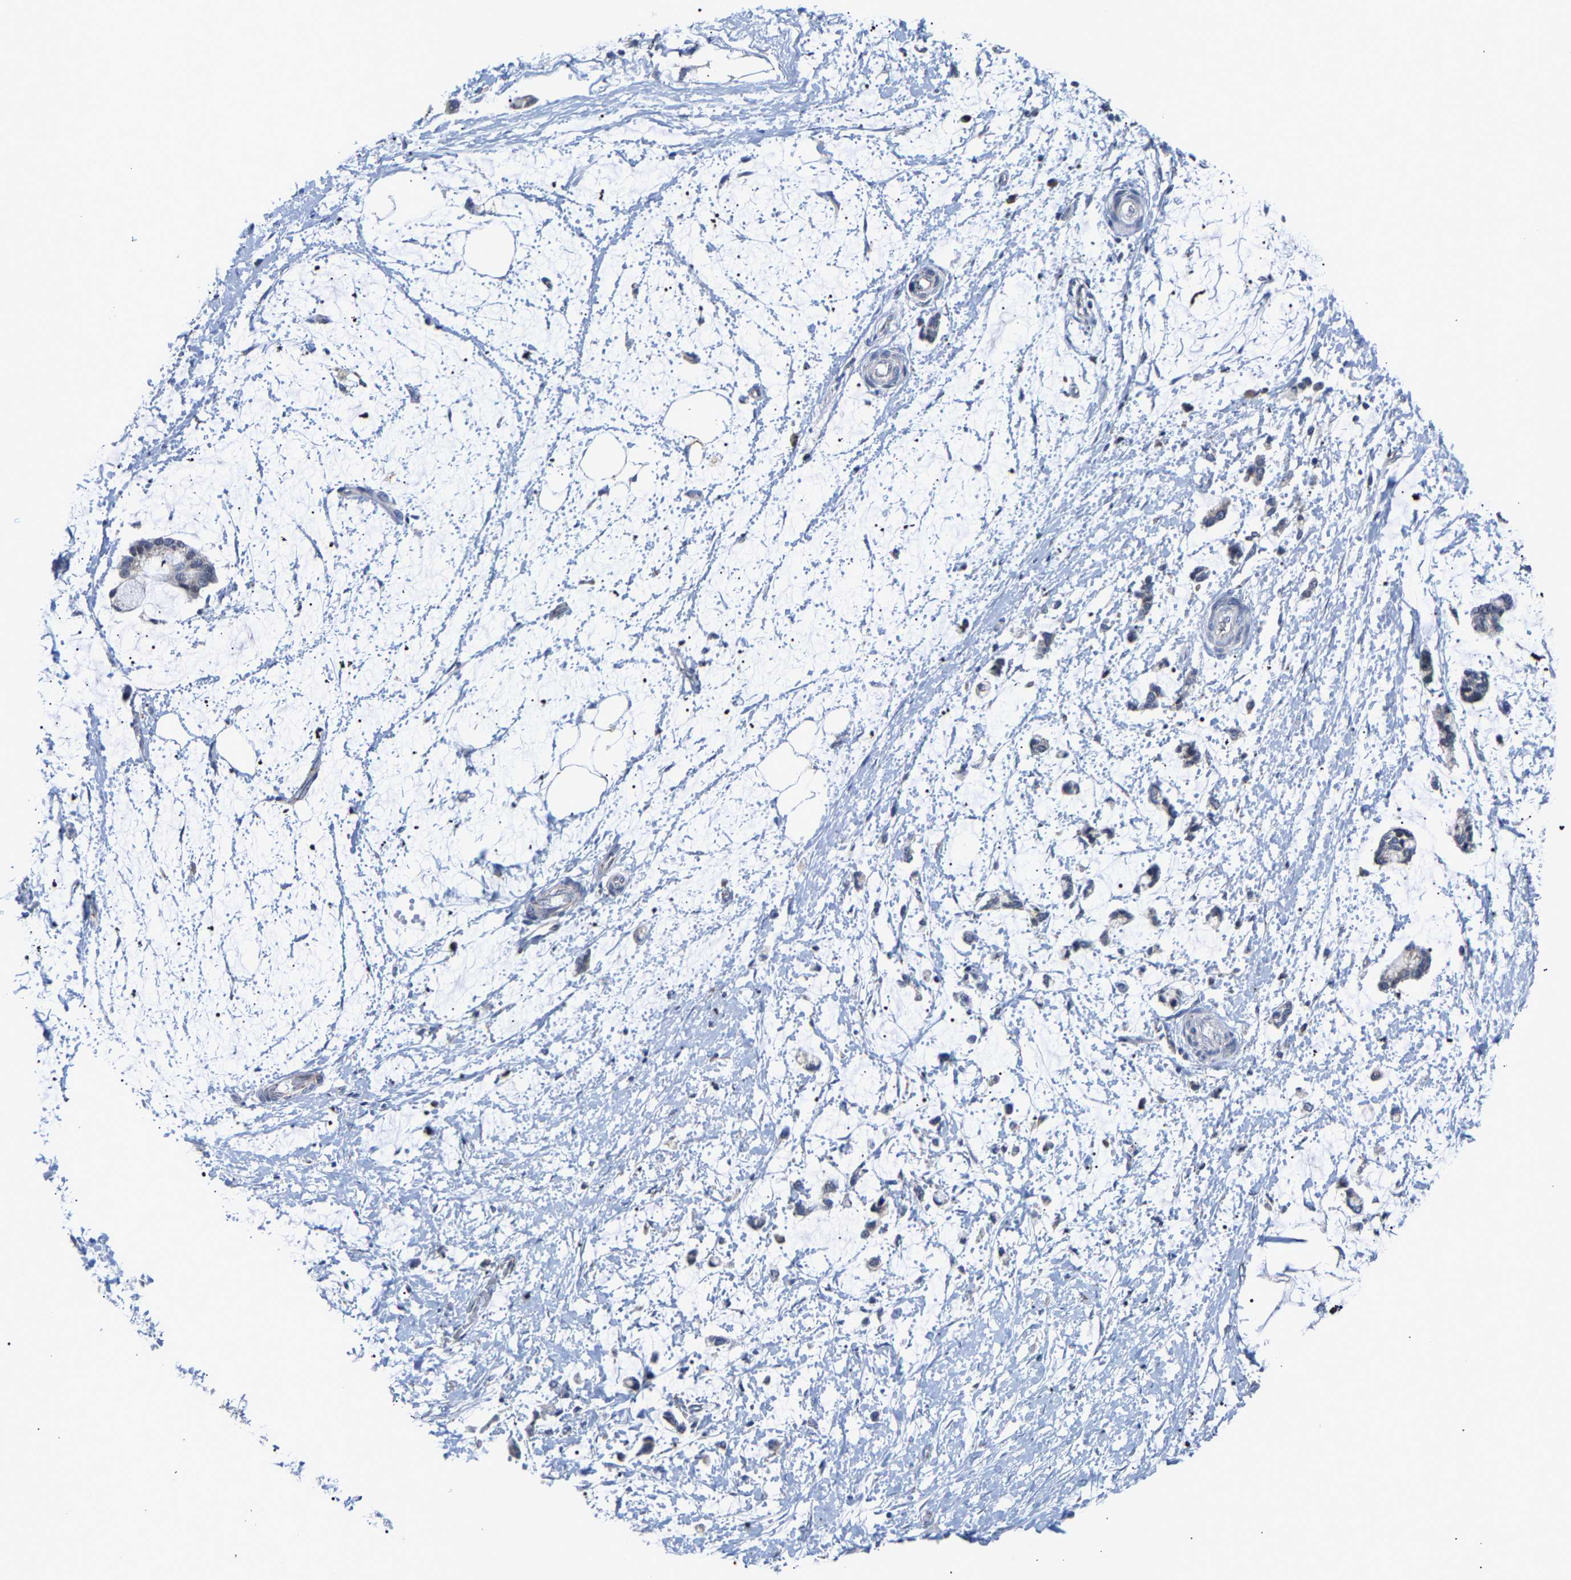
{"staining": {"intensity": "negative", "quantity": "none", "location": "none"}, "tissue": "adipose tissue", "cell_type": "Adipocytes", "image_type": "normal", "snomed": [{"axis": "morphology", "description": "Normal tissue, NOS"}, {"axis": "morphology", "description": "Adenocarcinoma, NOS"}, {"axis": "topography", "description": "Colon"}, {"axis": "topography", "description": "Peripheral nerve tissue"}], "caption": "Micrograph shows no protein expression in adipocytes of normal adipose tissue. (Stains: DAB IHC with hematoxylin counter stain, Microscopy: brightfield microscopy at high magnification).", "gene": "PCNT", "patient": {"sex": "male", "age": 14}}